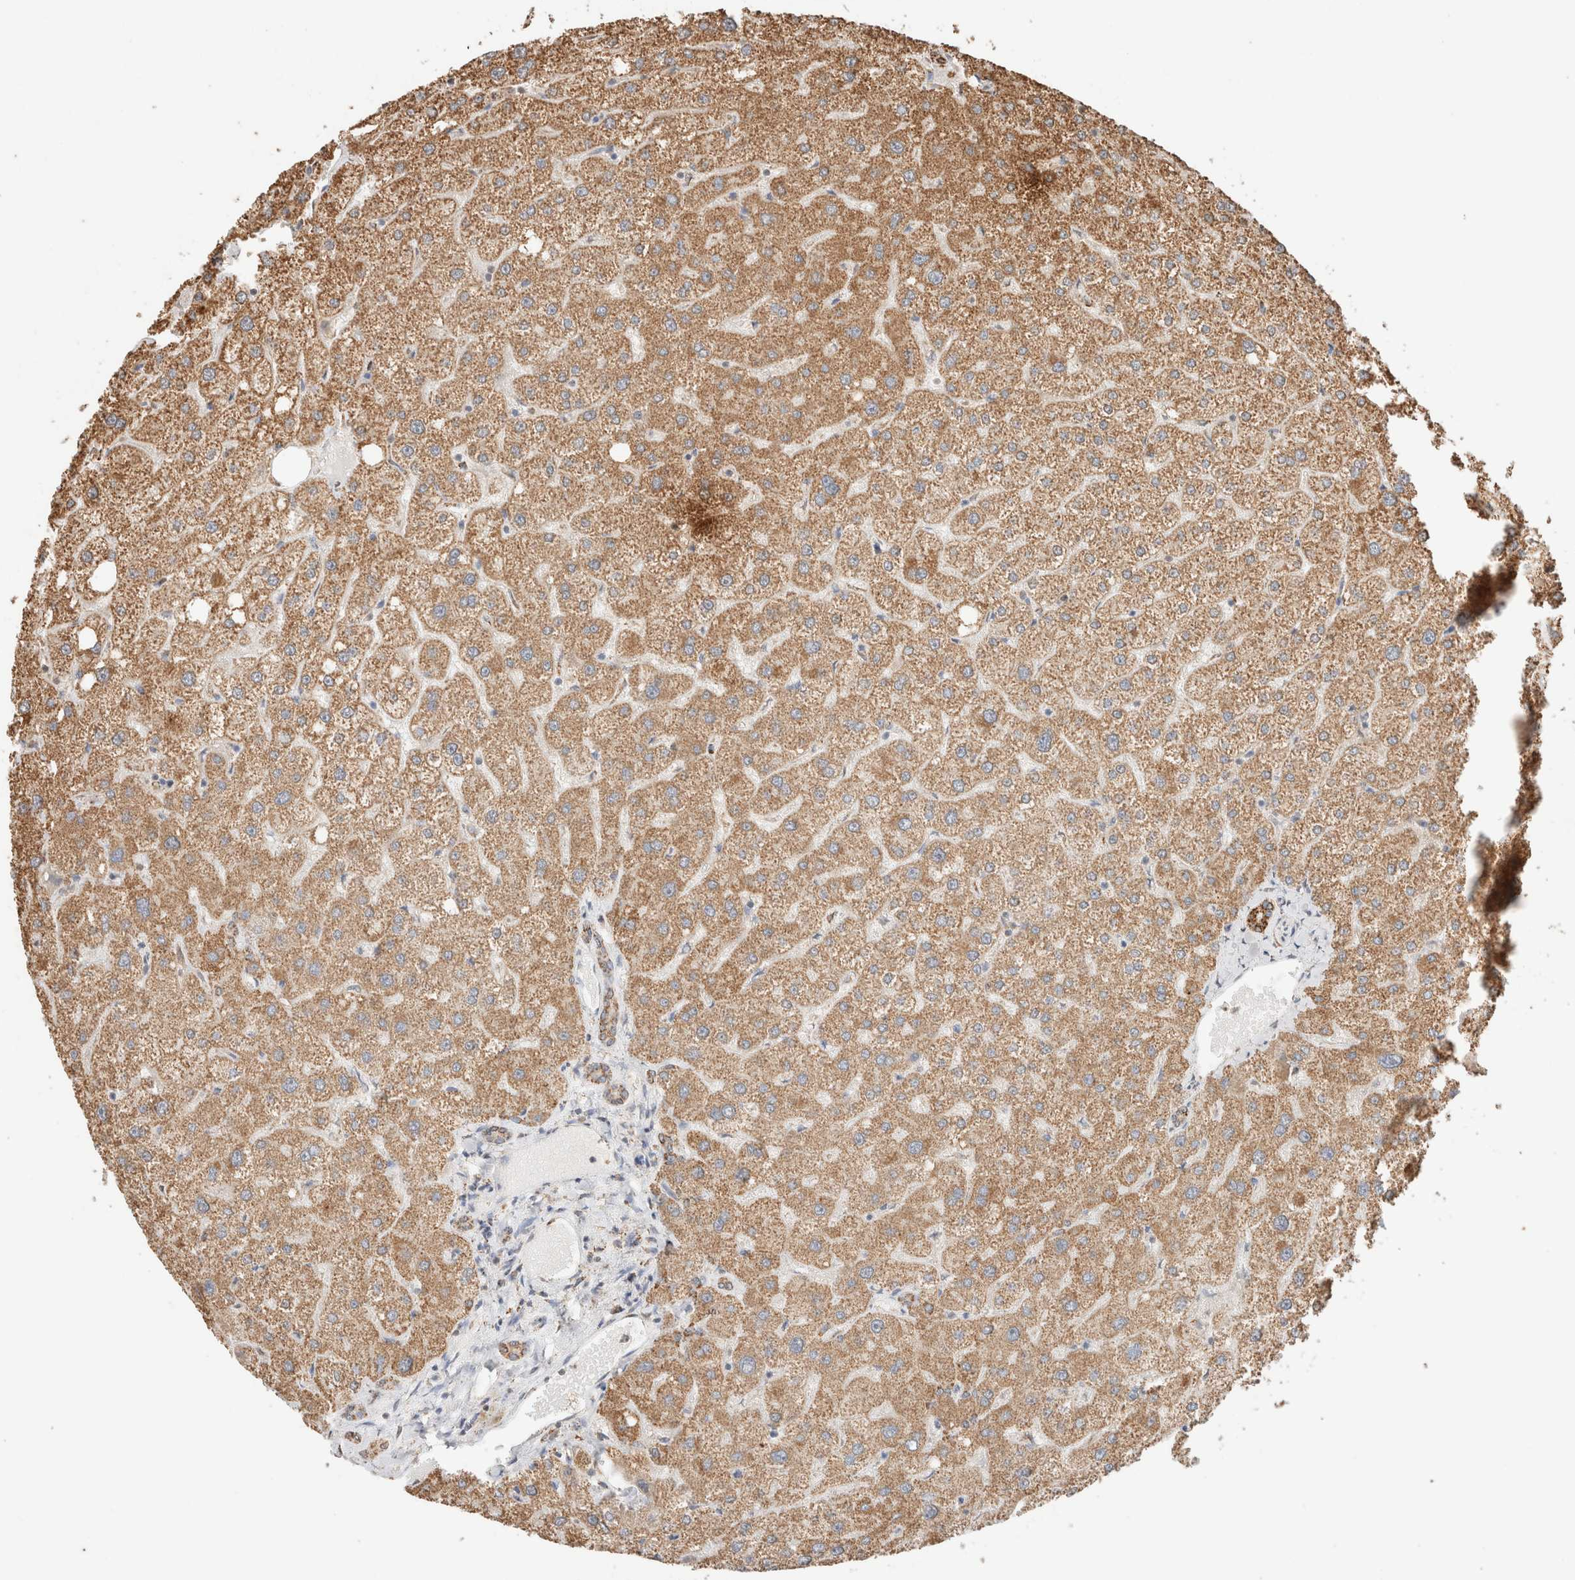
{"staining": {"intensity": "moderate", "quantity": ">75%", "location": "cytoplasmic/membranous"}, "tissue": "liver", "cell_type": "Cholangiocytes", "image_type": "normal", "snomed": [{"axis": "morphology", "description": "Normal tissue, NOS"}, {"axis": "topography", "description": "Liver"}], "caption": "There is medium levels of moderate cytoplasmic/membranous staining in cholangiocytes of unremarkable liver, as demonstrated by immunohistochemical staining (brown color).", "gene": "SDC2", "patient": {"sex": "male", "age": 73}}